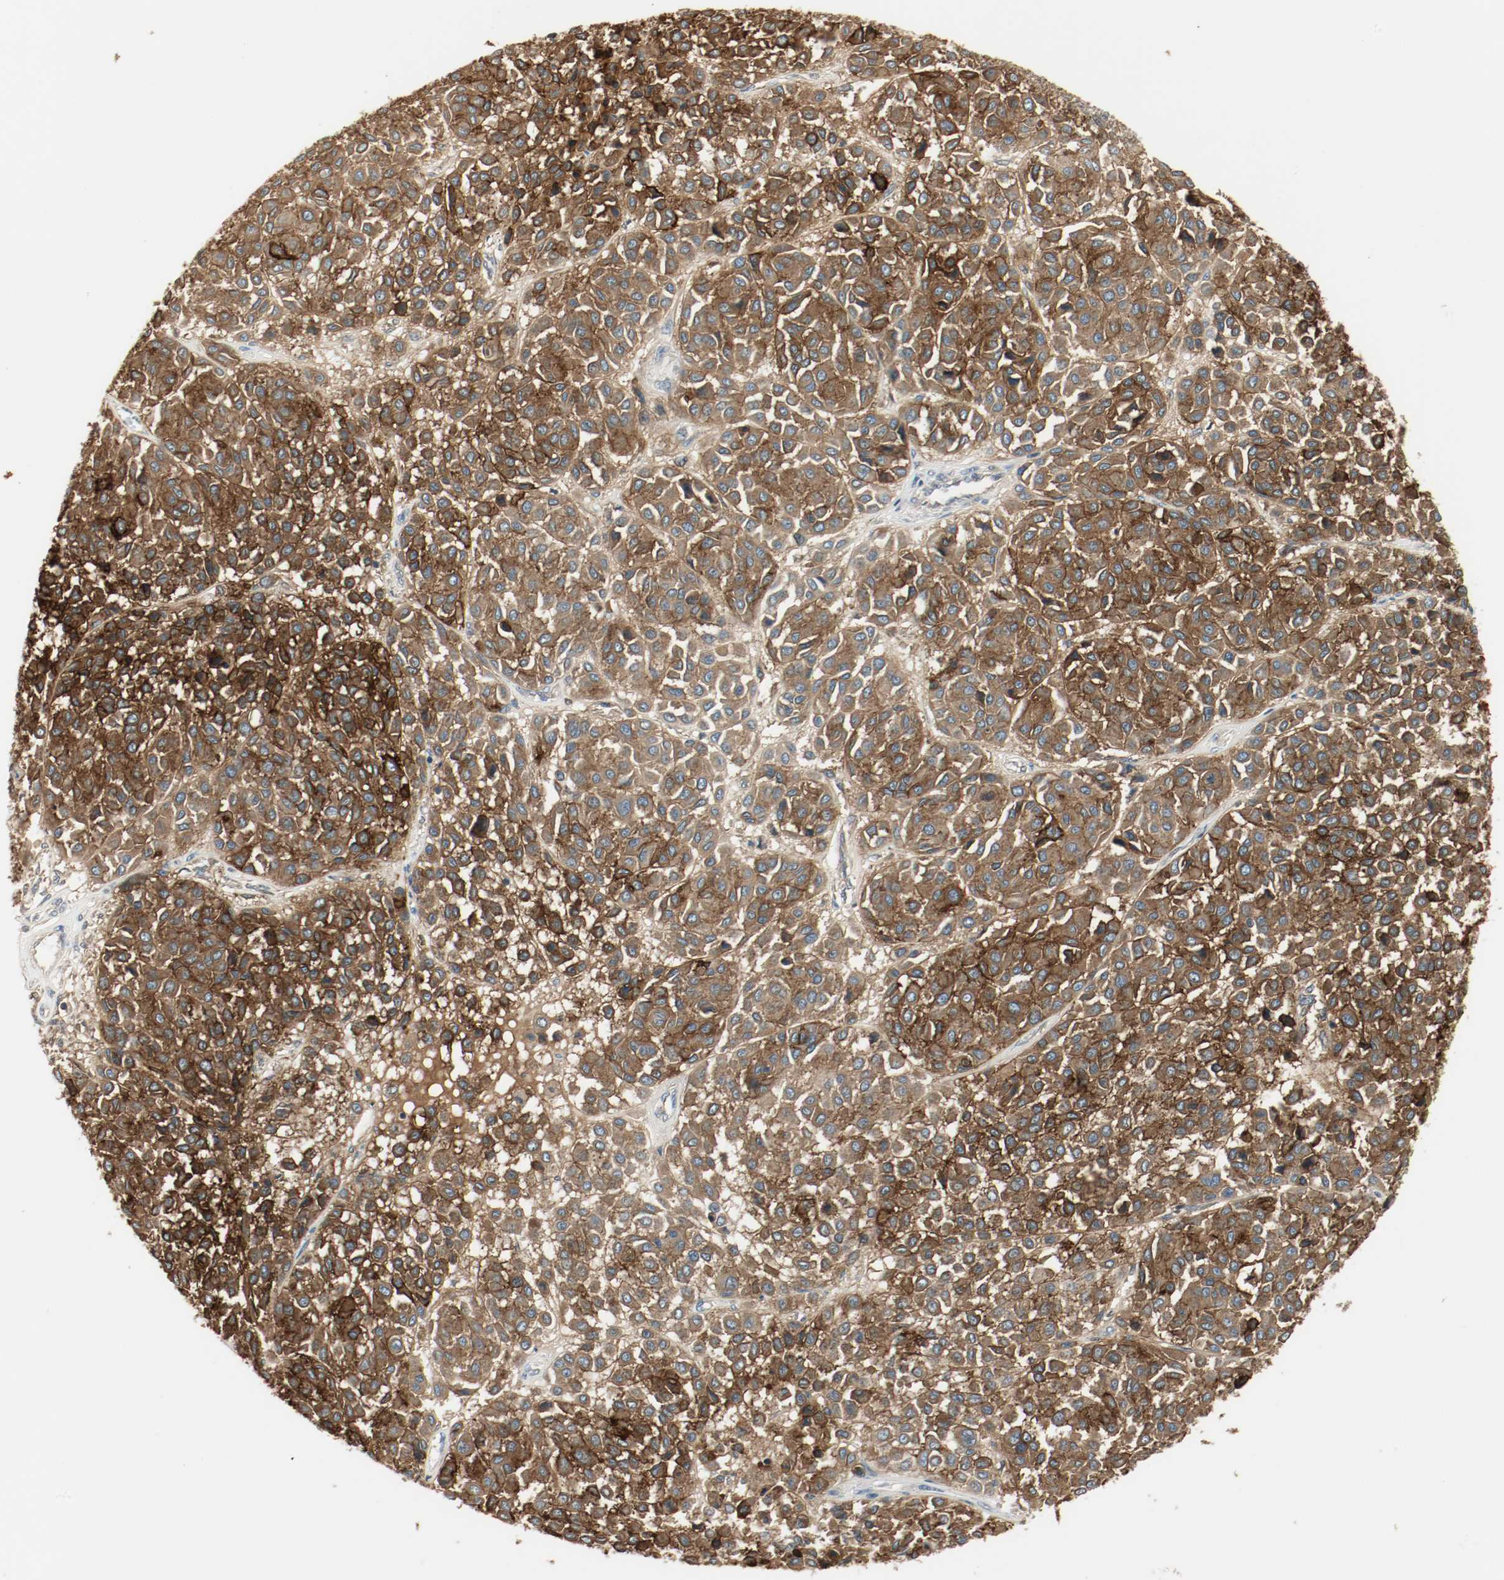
{"staining": {"intensity": "strong", "quantity": ">75%", "location": "cytoplasmic/membranous"}, "tissue": "melanoma", "cell_type": "Tumor cells", "image_type": "cancer", "snomed": [{"axis": "morphology", "description": "Malignant melanoma, Metastatic site"}, {"axis": "topography", "description": "Soft tissue"}], "caption": "Human malignant melanoma (metastatic site) stained with a brown dye exhibits strong cytoplasmic/membranous positive positivity in approximately >75% of tumor cells.", "gene": "MELTF", "patient": {"sex": "male", "age": 41}}